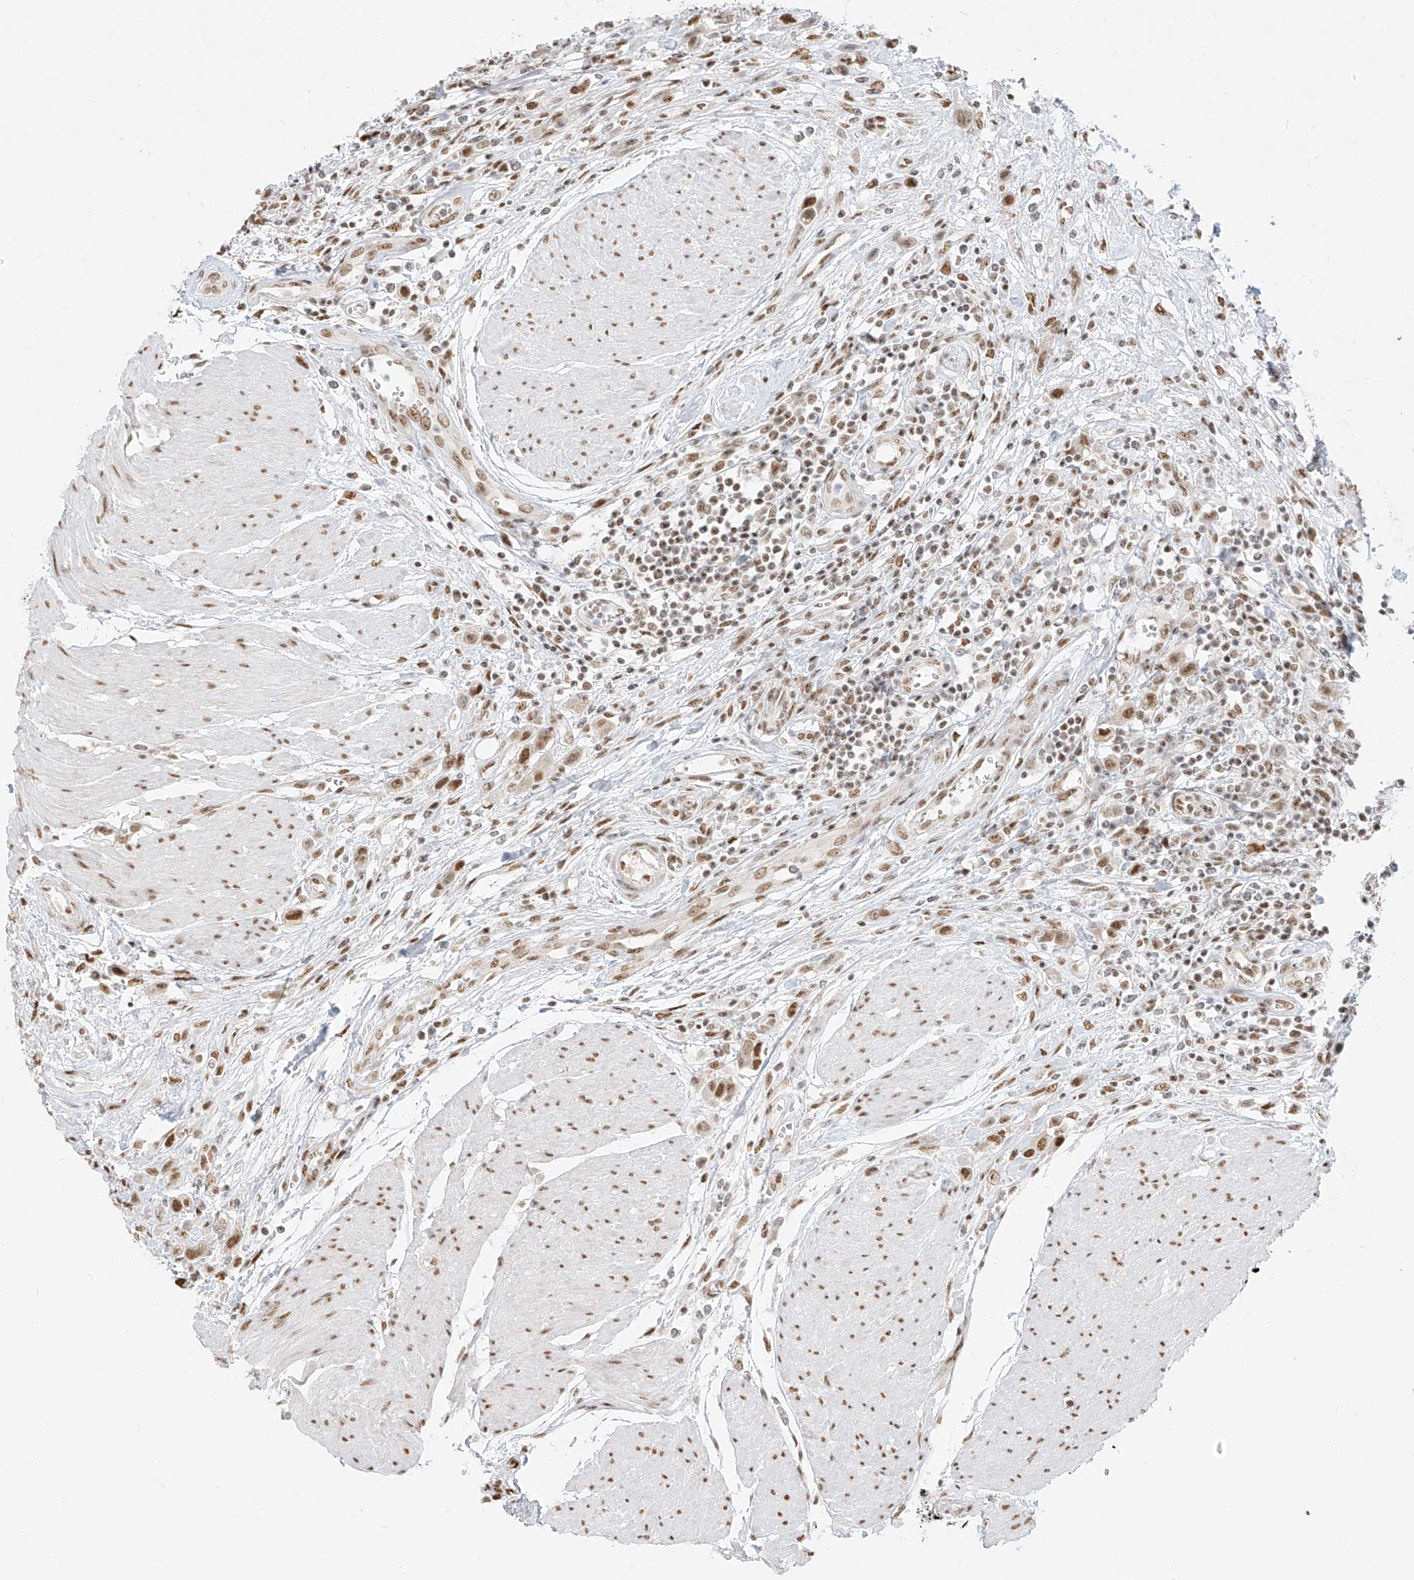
{"staining": {"intensity": "moderate", "quantity": ">75%", "location": "nuclear"}, "tissue": "urothelial cancer", "cell_type": "Tumor cells", "image_type": "cancer", "snomed": [{"axis": "morphology", "description": "Urothelial carcinoma, High grade"}, {"axis": "topography", "description": "Urinary bladder"}], "caption": "Moderate nuclear protein positivity is seen in about >75% of tumor cells in urothelial cancer. The staining was performed using DAB to visualize the protein expression in brown, while the nuclei were stained in blue with hematoxylin (Magnification: 20x).", "gene": "NHSL1", "patient": {"sex": "male", "age": 50}}